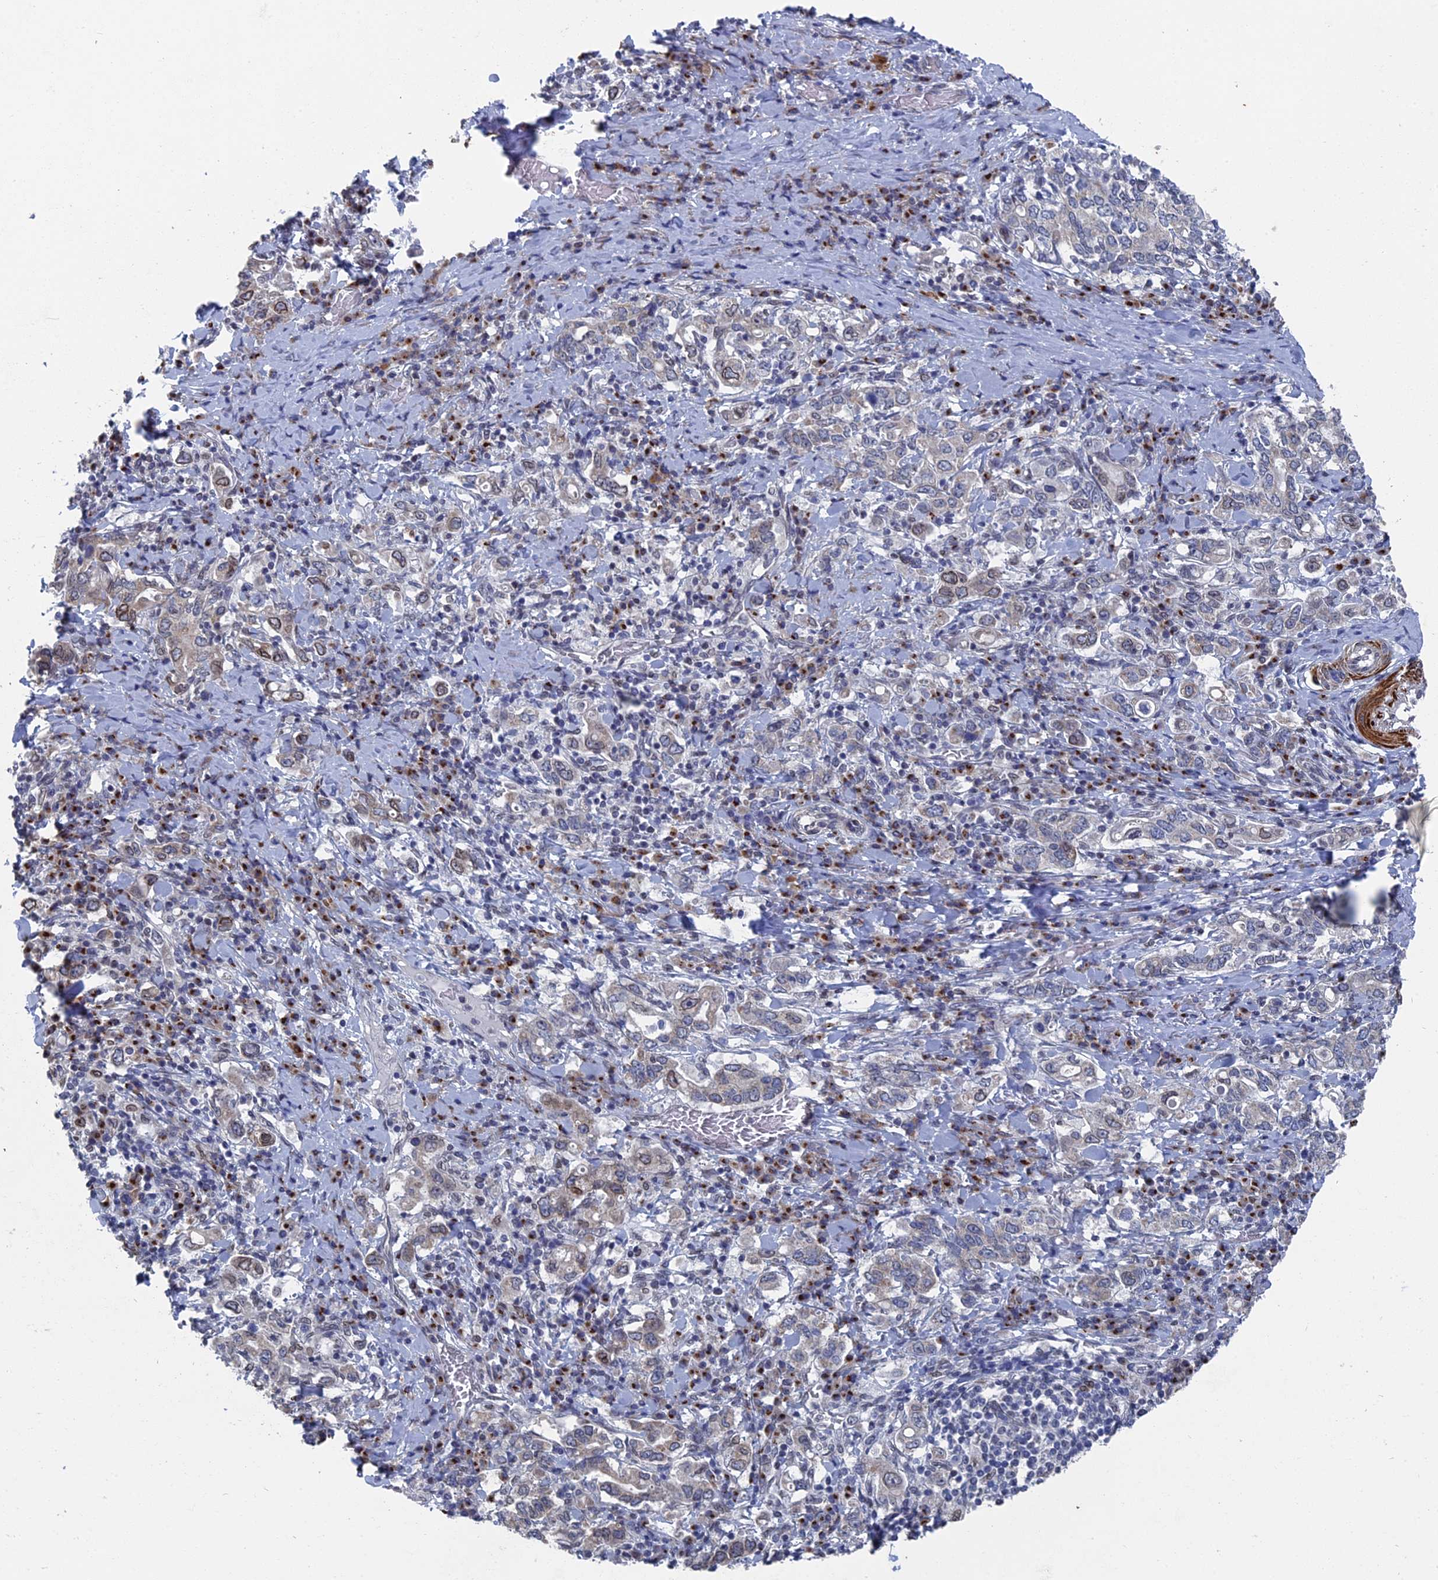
{"staining": {"intensity": "weak", "quantity": "<25%", "location": "nuclear"}, "tissue": "stomach cancer", "cell_type": "Tumor cells", "image_type": "cancer", "snomed": [{"axis": "morphology", "description": "Adenocarcinoma, NOS"}, {"axis": "topography", "description": "Stomach, upper"}, {"axis": "topography", "description": "Stomach"}], "caption": "A high-resolution histopathology image shows immunohistochemistry staining of adenocarcinoma (stomach), which shows no significant expression in tumor cells.", "gene": "MTRF1", "patient": {"sex": "male", "age": 62}}